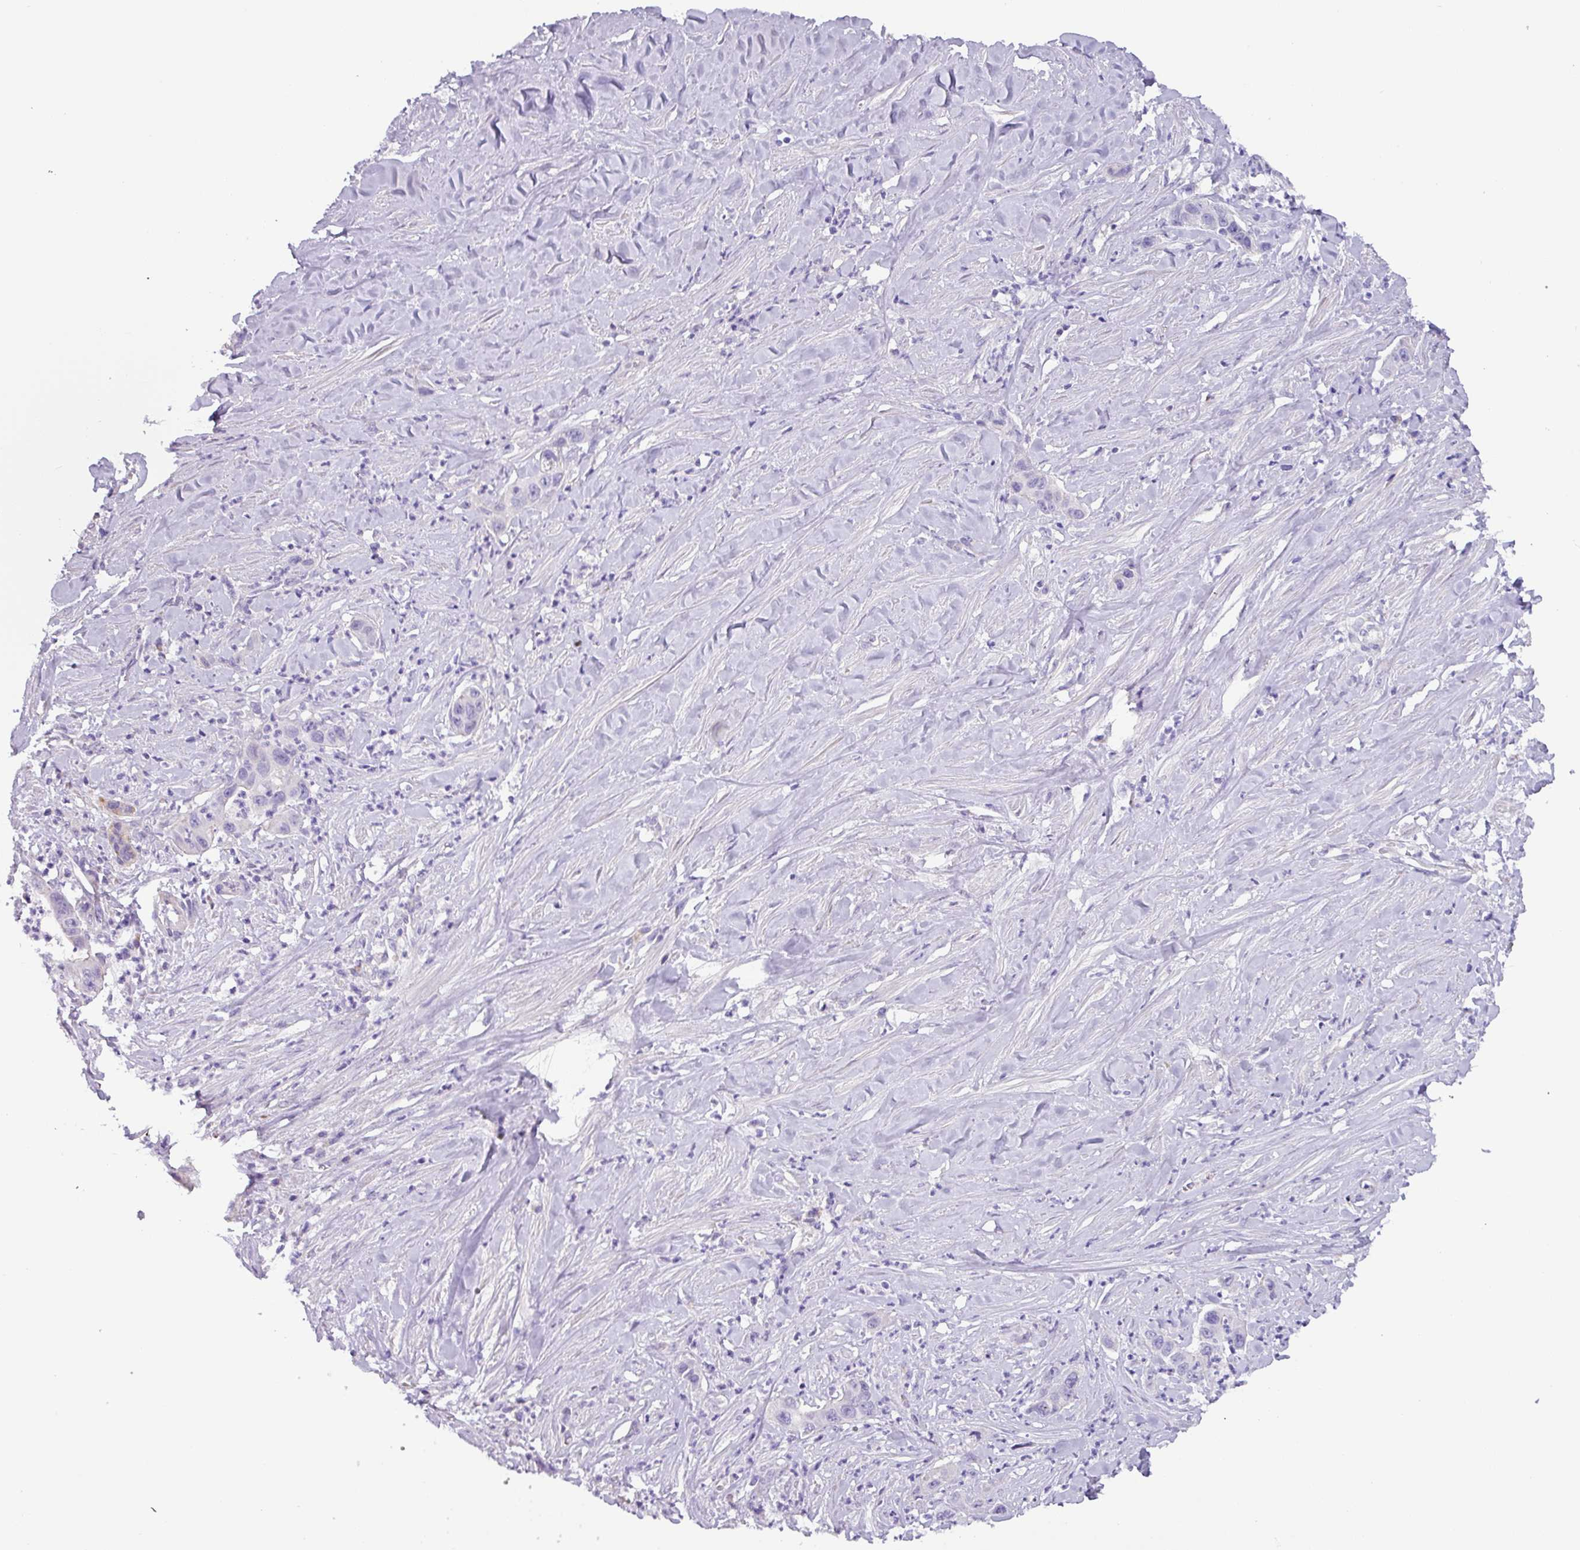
{"staining": {"intensity": "negative", "quantity": "none", "location": "none"}, "tissue": "pancreatic cancer", "cell_type": "Tumor cells", "image_type": "cancer", "snomed": [{"axis": "morphology", "description": "Adenocarcinoma, NOS"}, {"axis": "topography", "description": "Pancreas"}], "caption": "DAB (3,3'-diaminobenzidine) immunohistochemical staining of human pancreatic cancer reveals no significant positivity in tumor cells. The staining was performed using DAB (3,3'-diaminobenzidine) to visualize the protein expression in brown, while the nuclei were stained in blue with hematoxylin (Magnification: 20x).", "gene": "RGS16", "patient": {"sex": "male", "age": 73}}